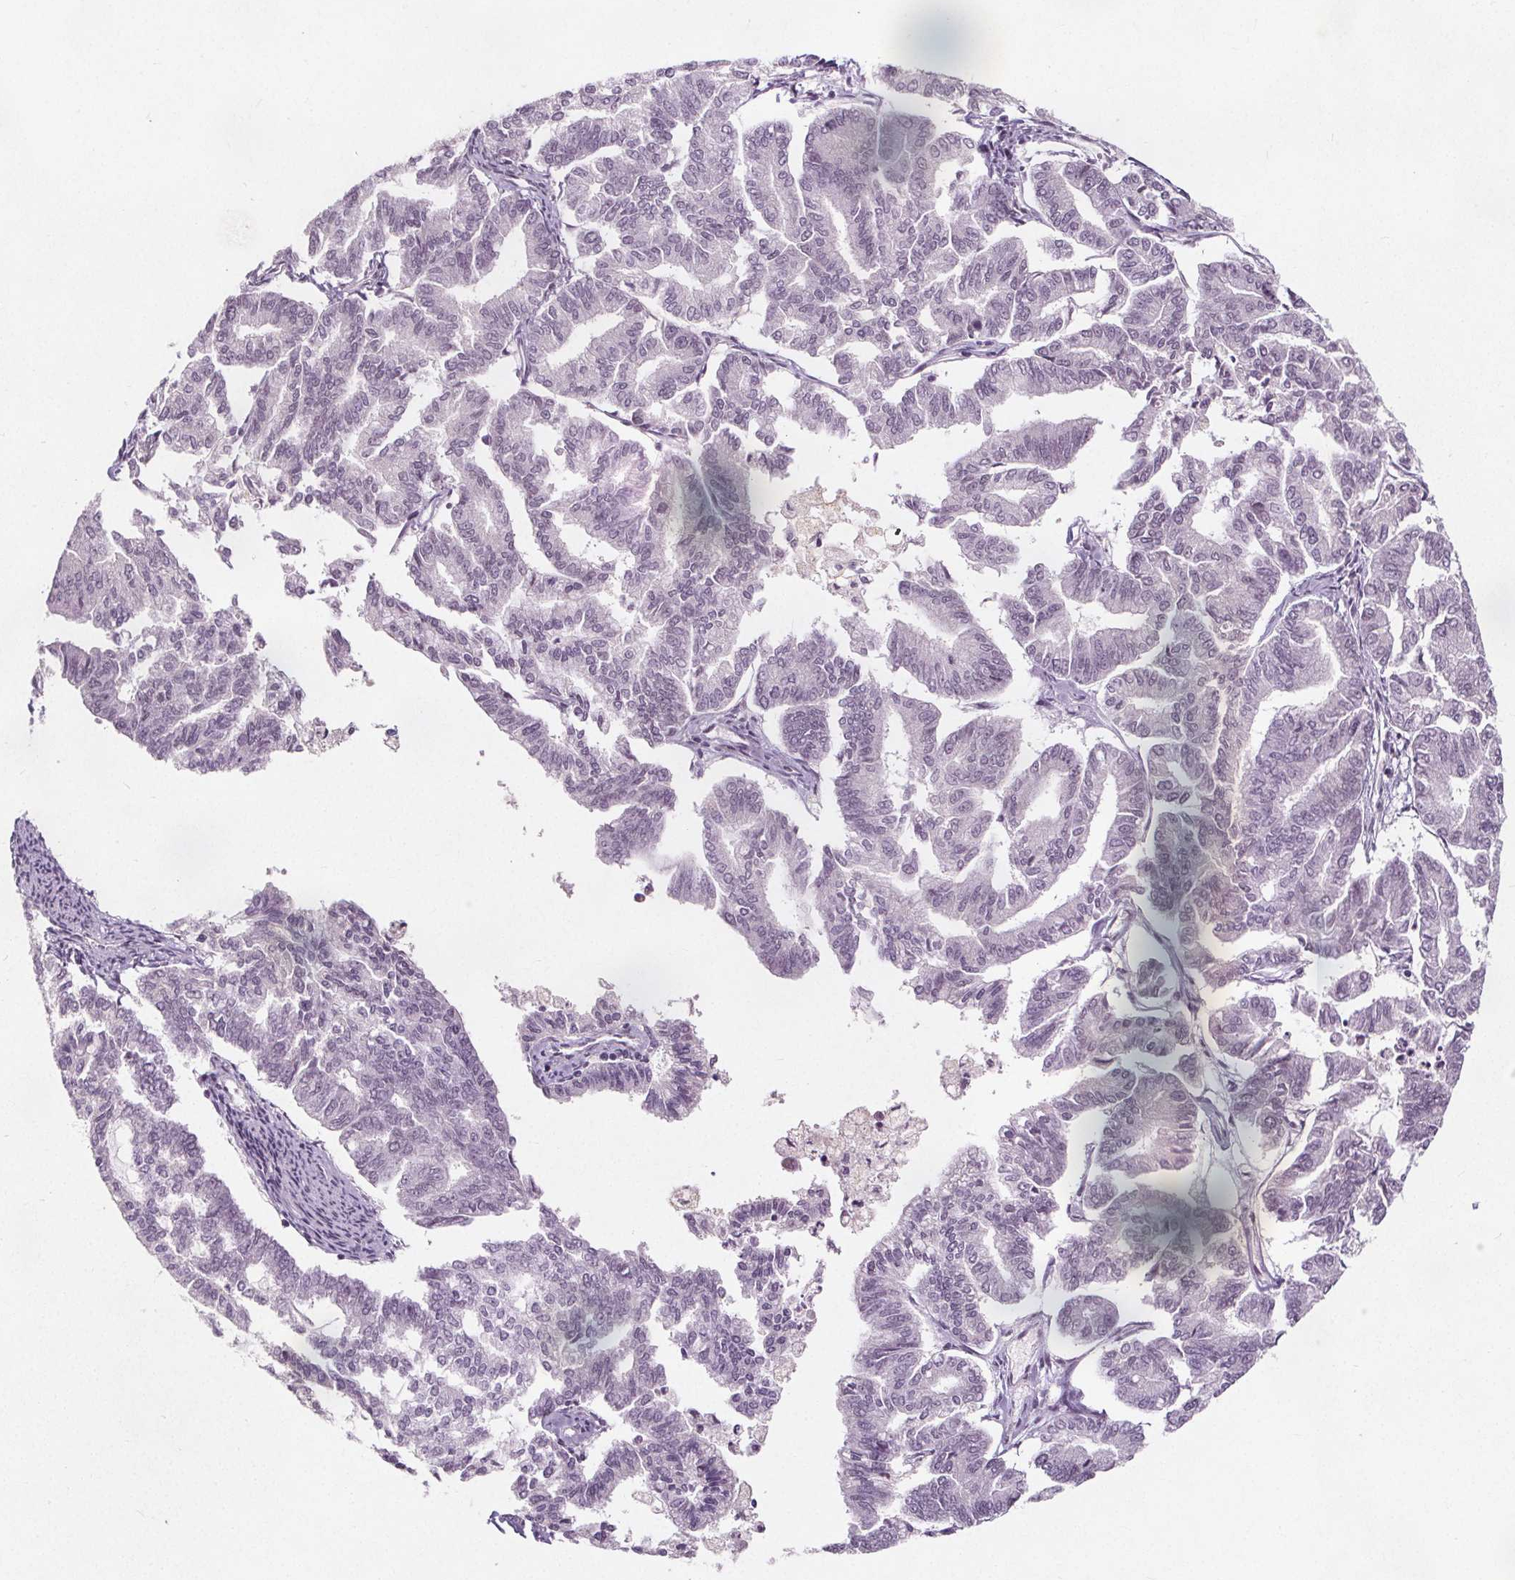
{"staining": {"intensity": "negative", "quantity": "none", "location": "none"}, "tissue": "endometrial cancer", "cell_type": "Tumor cells", "image_type": "cancer", "snomed": [{"axis": "morphology", "description": "Adenocarcinoma, NOS"}, {"axis": "topography", "description": "Endometrium"}], "caption": "The immunohistochemistry image has no significant positivity in tumor cells of adenocarcinoma (endometrial) tissue. (DAB (3,3'-diaminobenzidine) IHC visualized using brightfield microscopy, high magnification).", "gene": "TAF6L", "patient": {"sex": "female", "age": 79}}